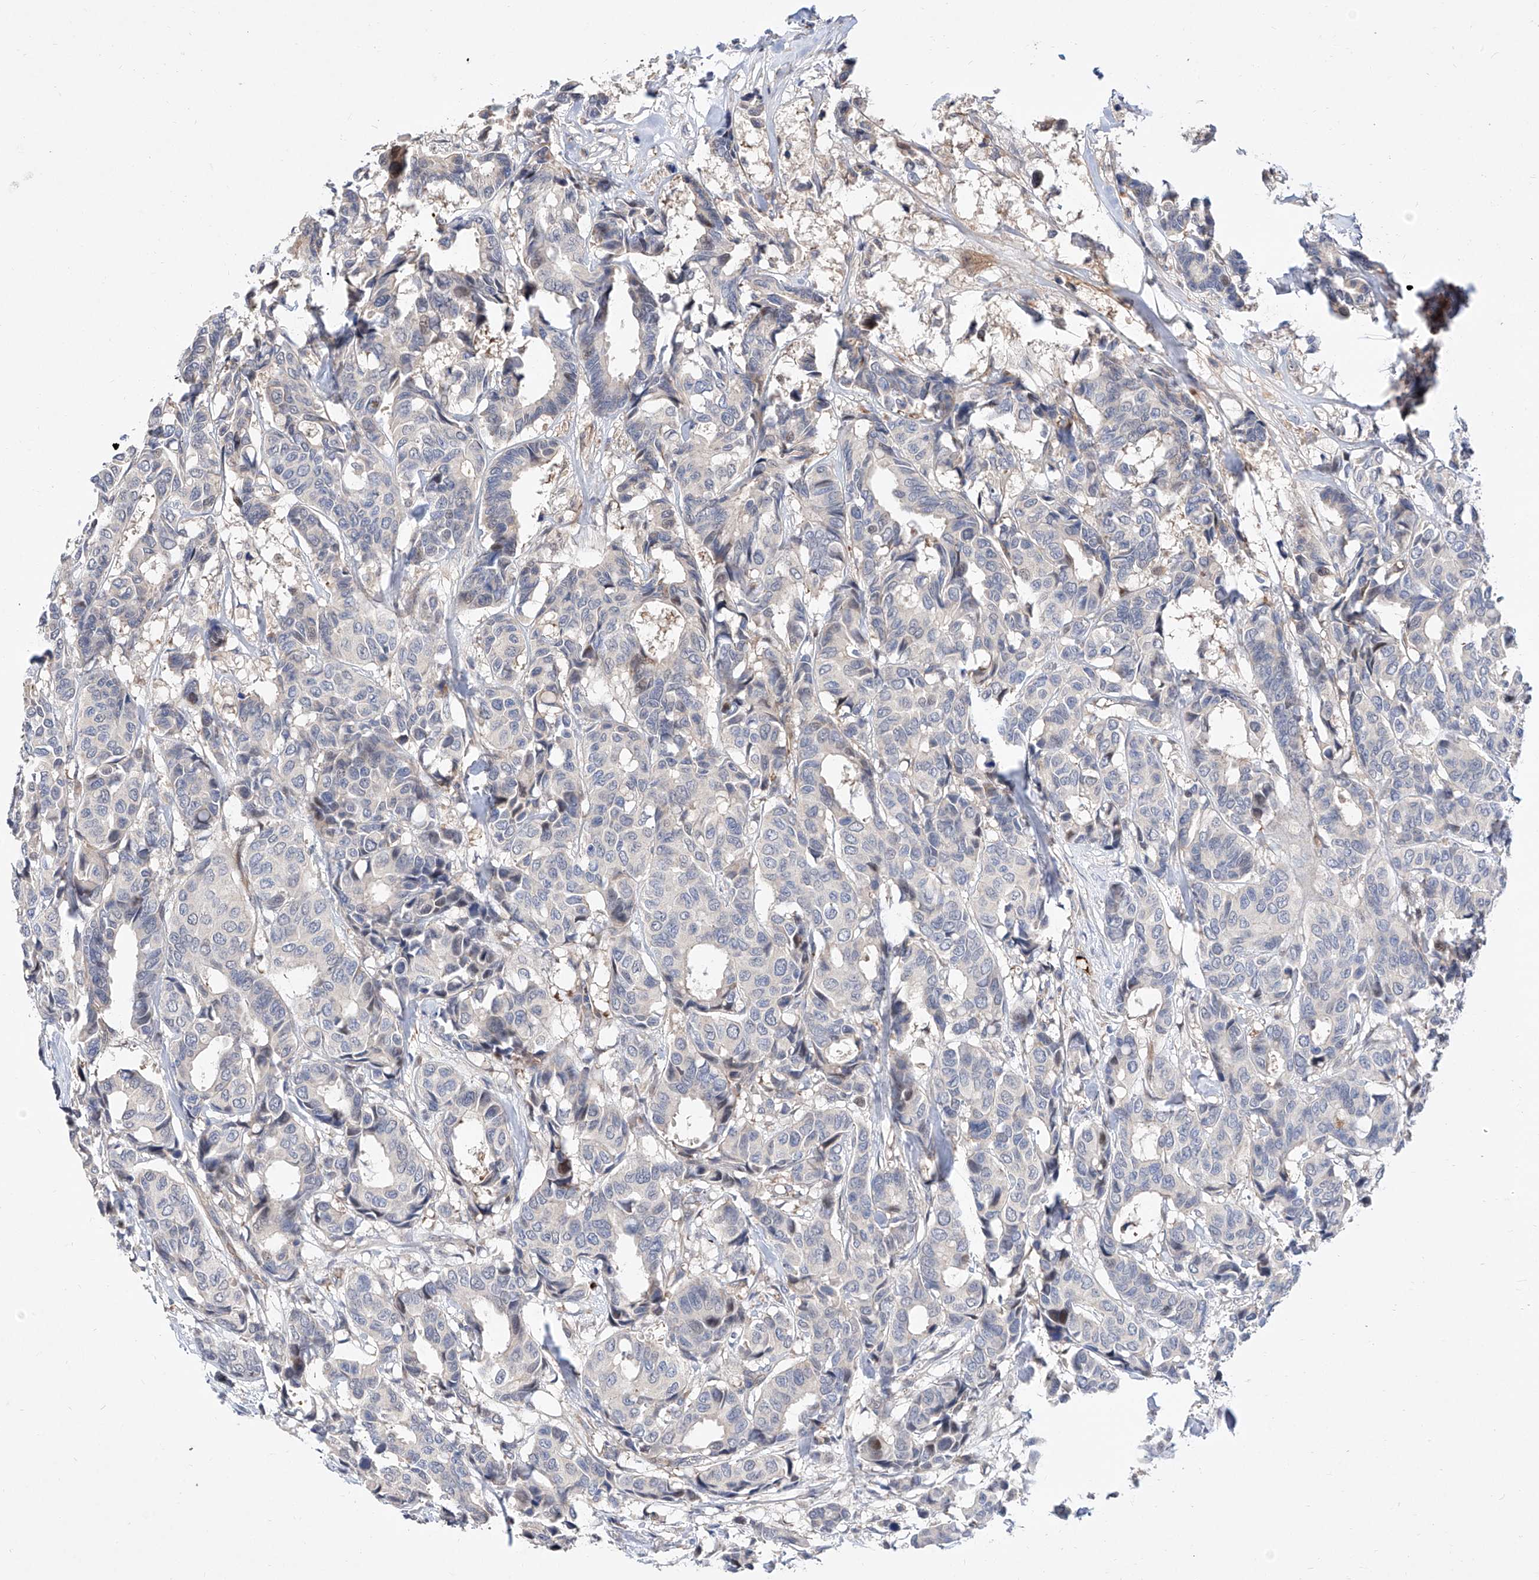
{"staining": {"intensity": "negative", "quantity": "none", "location": "none"}, "tissue": "breast cancer", "cell_type": "Tumor cells", "image_type": "cancer", "snomed": [{"axis": "morphology", "description": "Duct carcinoma"}, {"axis": "topography", "description": "Breast"}], "caption": "Tumor cells show no significant expression in breast cancer (intraductal carcinoma).", "gene": "FUCA2", "patient": {"sex": "female", "age": 87}}